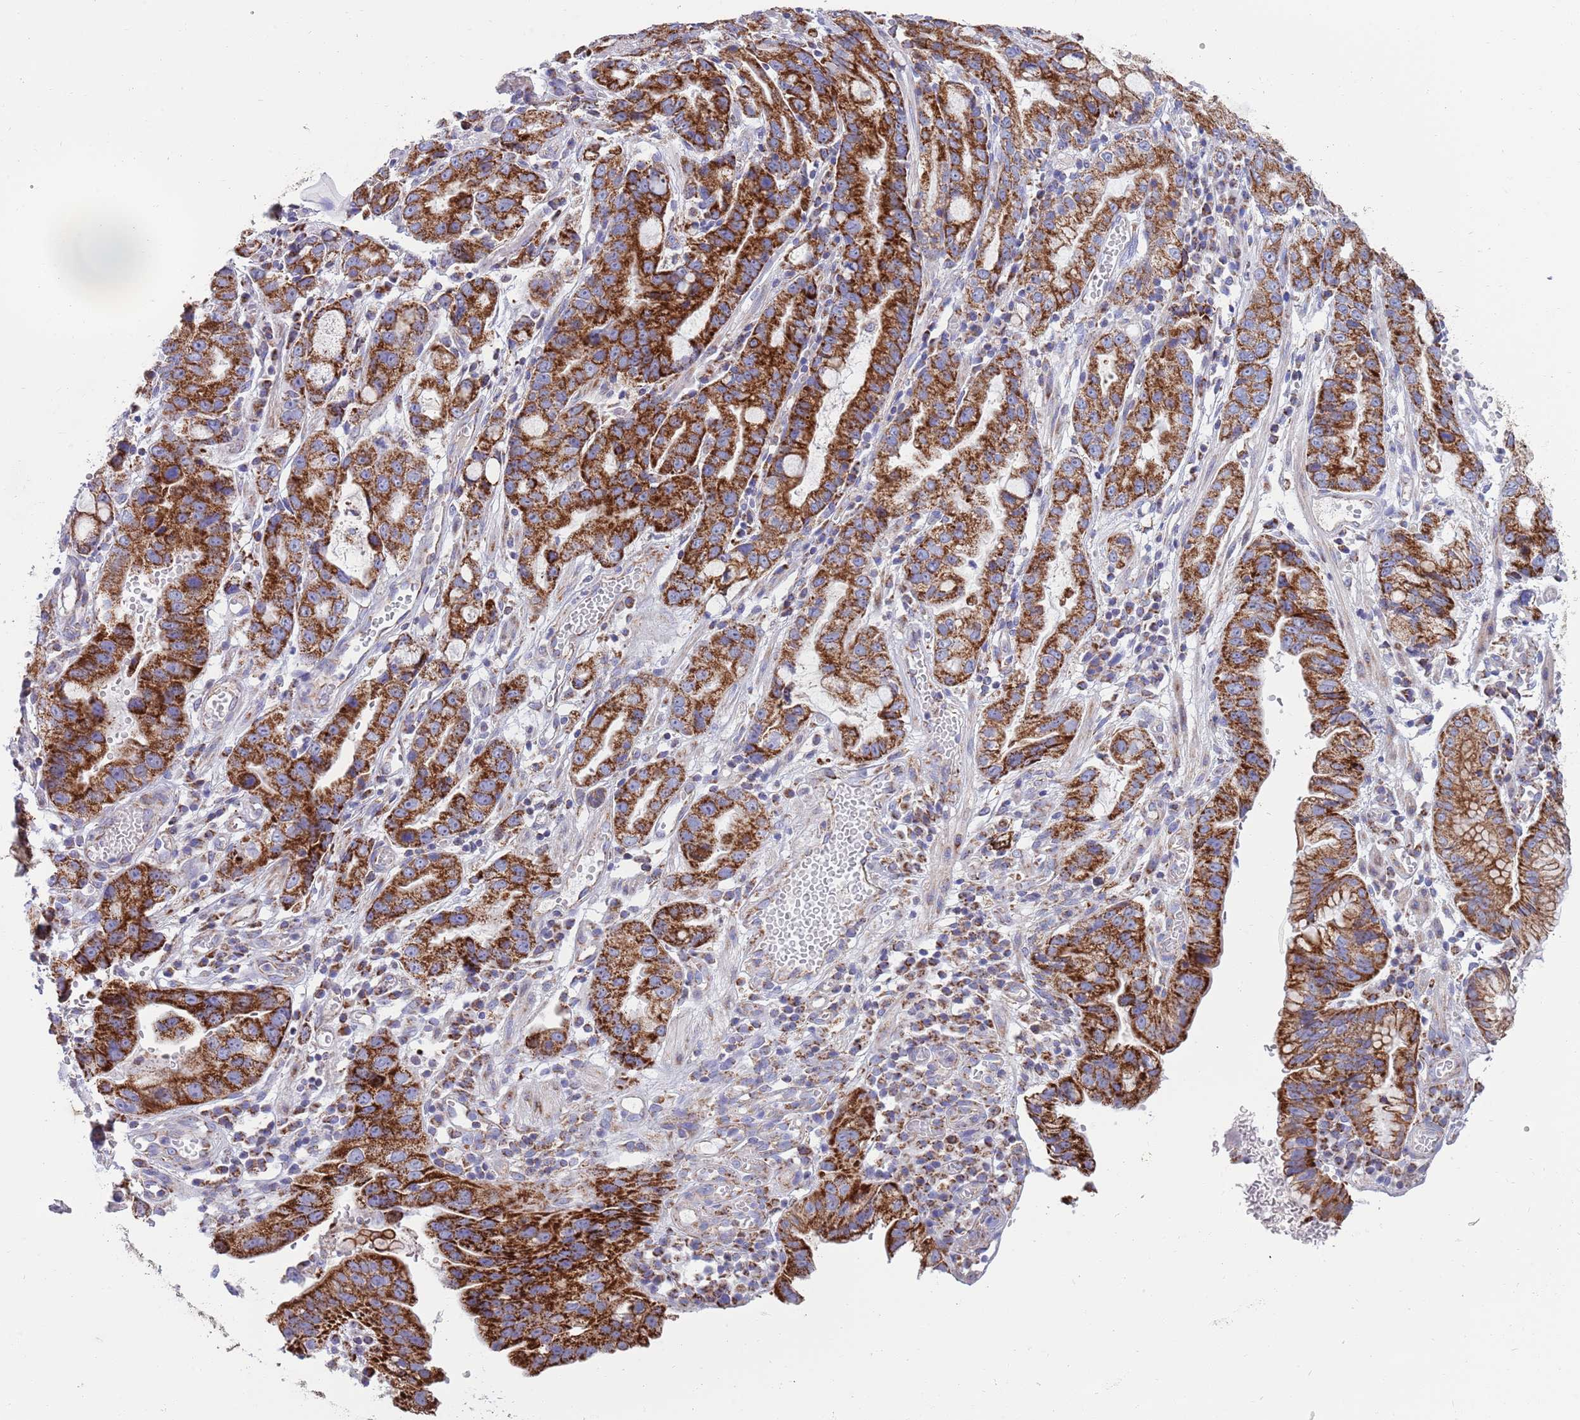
{"staining": {"intensity": "strong", "quantity": ">75%", "location": "cytoplasmic/membranous"}, "tissue": "stomach cancer", "cell_type": "Tumor cells", "image_type": "cancer", "snomed": [{"axis": "morphology", "description": "Adenocarcinoma, NOS"}, {"axis": "topography", "description": "Stomach"}], "caption": "Tumor cells exhibit high levels of strong cytoplasmic/membranous expression in about >75% of cells in human stomach adenocarcinoma.", "gene": "EMC8", "patient": {"sex": "male", "age": 55}}